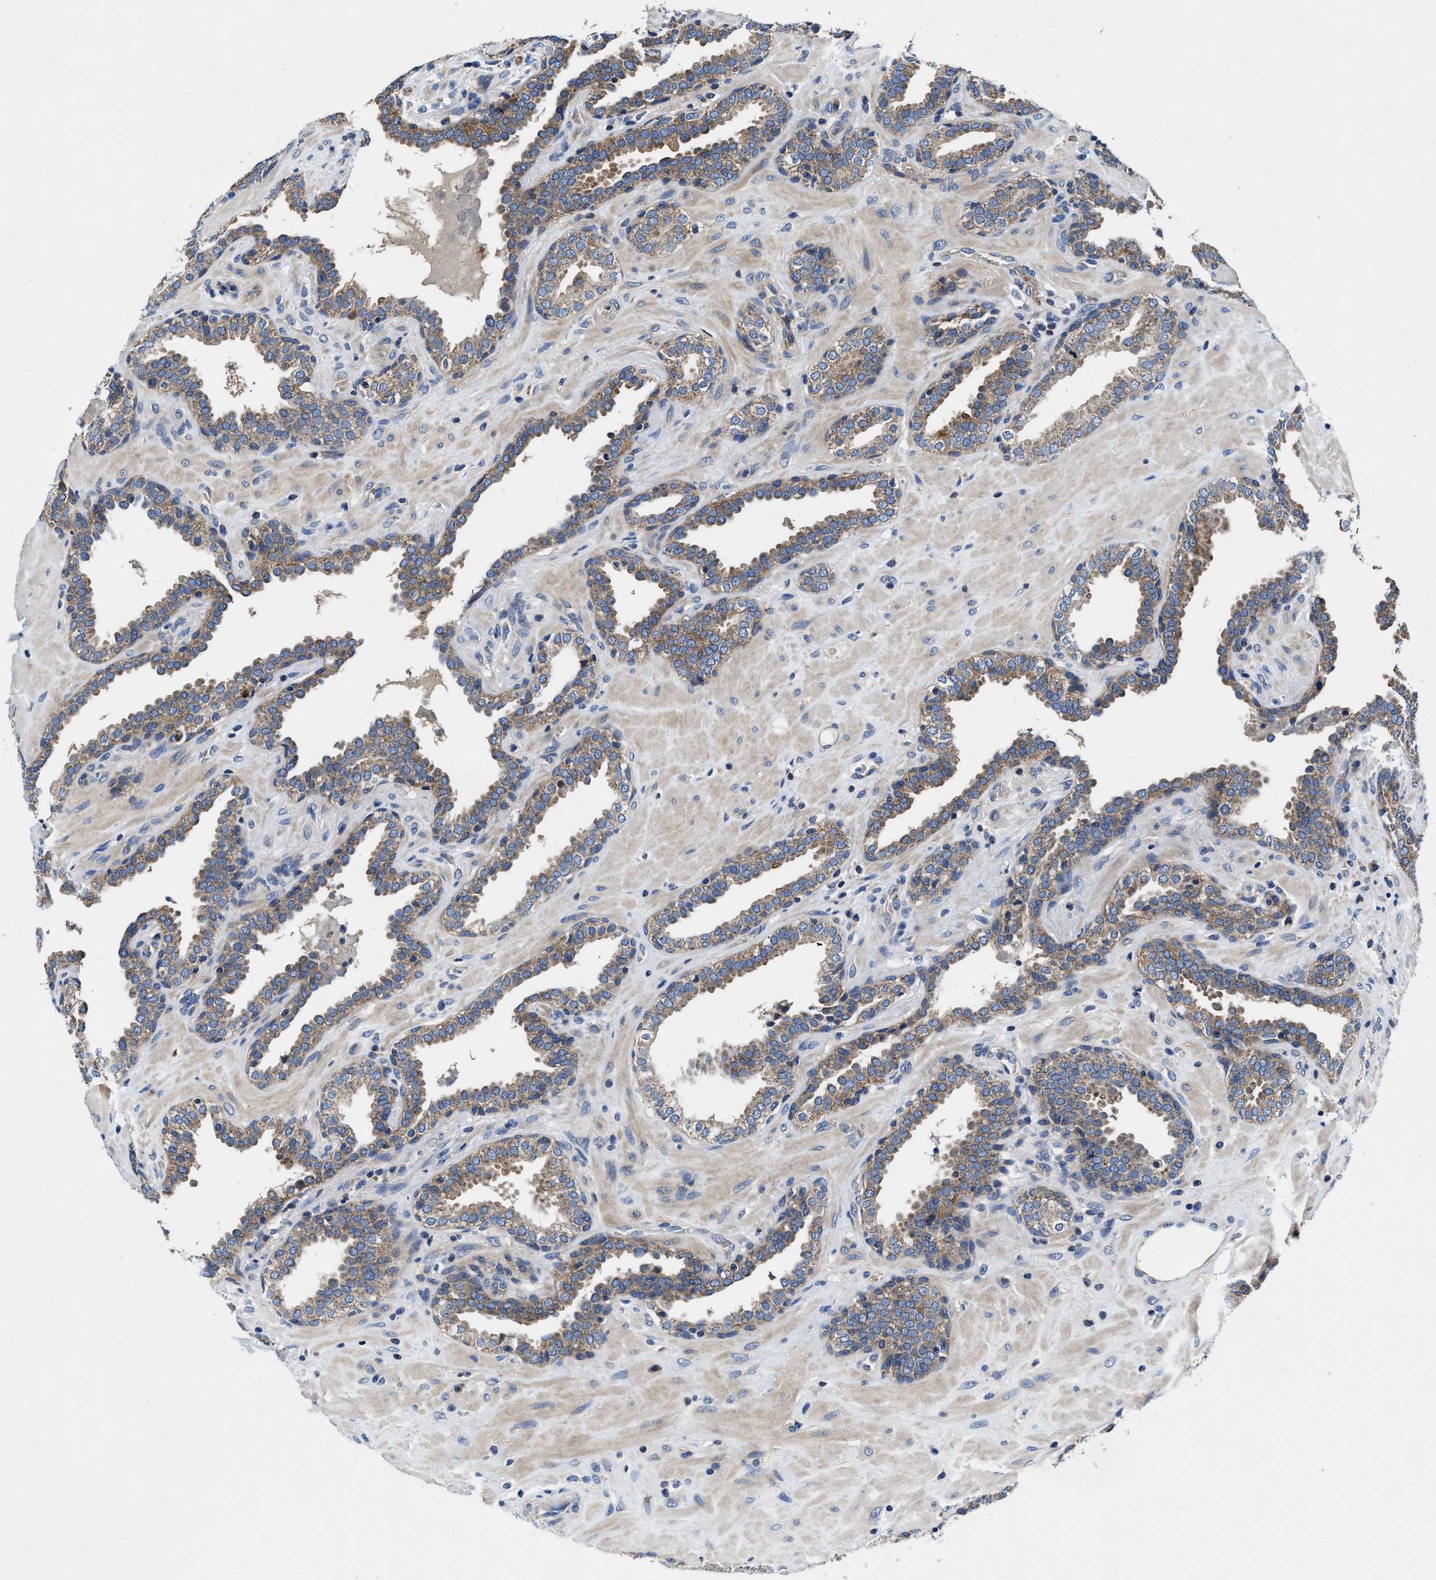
{"staining": {"intensity": "moderate", "quantity": "25%-75%", "location": "cytoplasmic/membranous"}, "tissue": "prostate", "cell_type": "Glandular cells", "image_type": "normal", "snomed": [{"axis": "morphology", "description": "Normal tissue, NOS"}, {"axis": "topography", "description": "Prostate"}], "caption": "Glandular cells display moderate cytoplasmic/membranous expression in approximately 25%-75% of cells in unremarkable prostate.", "gene": "PHLPP1", "patient": {"sex": "male", "age": 51}}